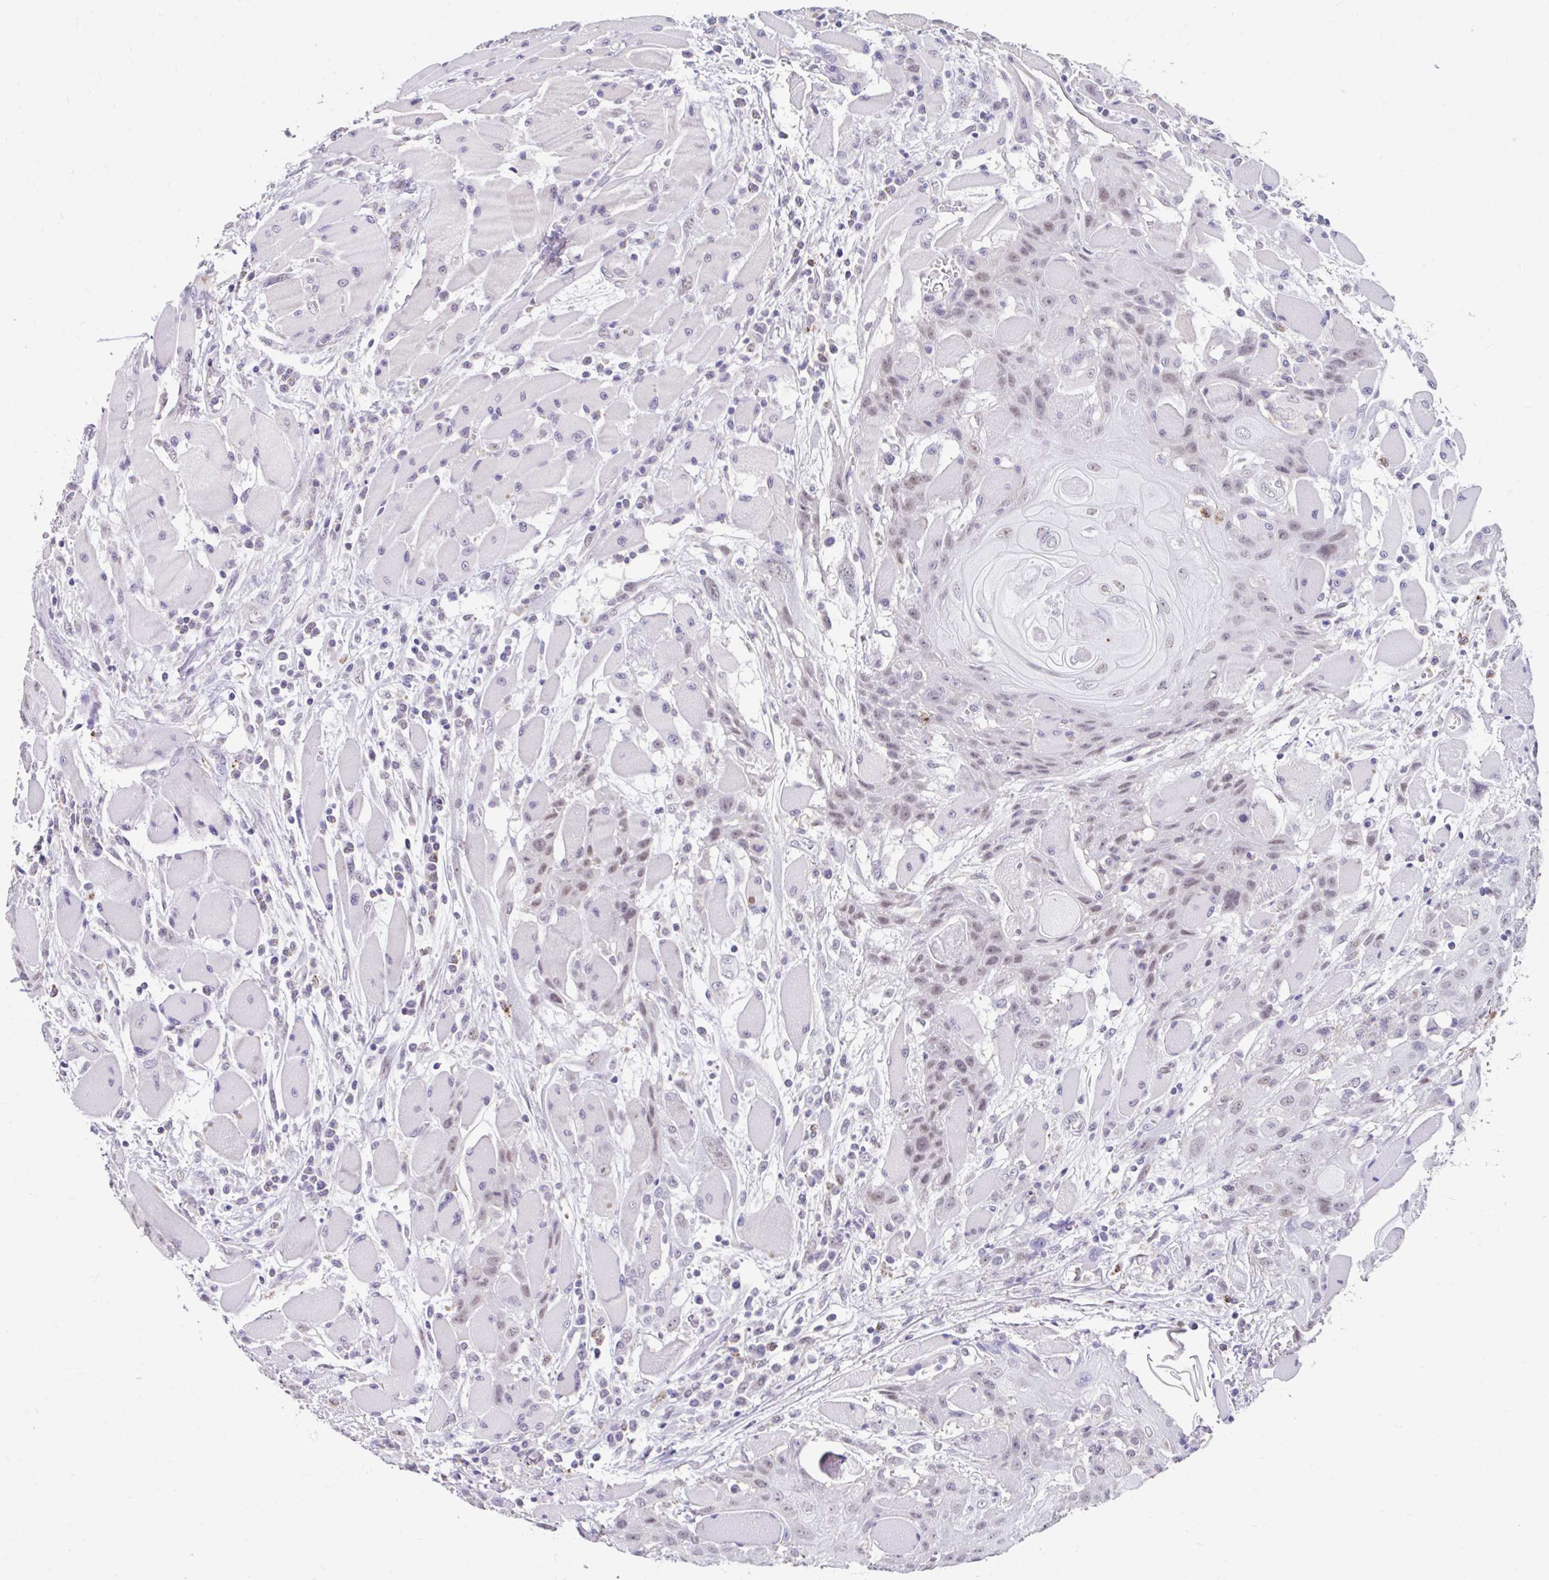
{"staining": {"intensity": "weak", "quantity": "25%-75%", "location": "nuclear"}, "tissue": "head and neck cancer", "cell_type": "Tumor cells", "image_type": "cancer", "snomed": [{"axis": "morphology", "description": "Squamous cell carcinoma, NOS"}, {"axis": "topography", "description": "Head-Neck"}], "caption": "The immunohistochemical stain highlights weak nuclear expression in tumor cells of squamous cell carcinoma (head and neck) tissue.", "gene": "DCAF17", "patient": {"sex": "female", "age": 43}}